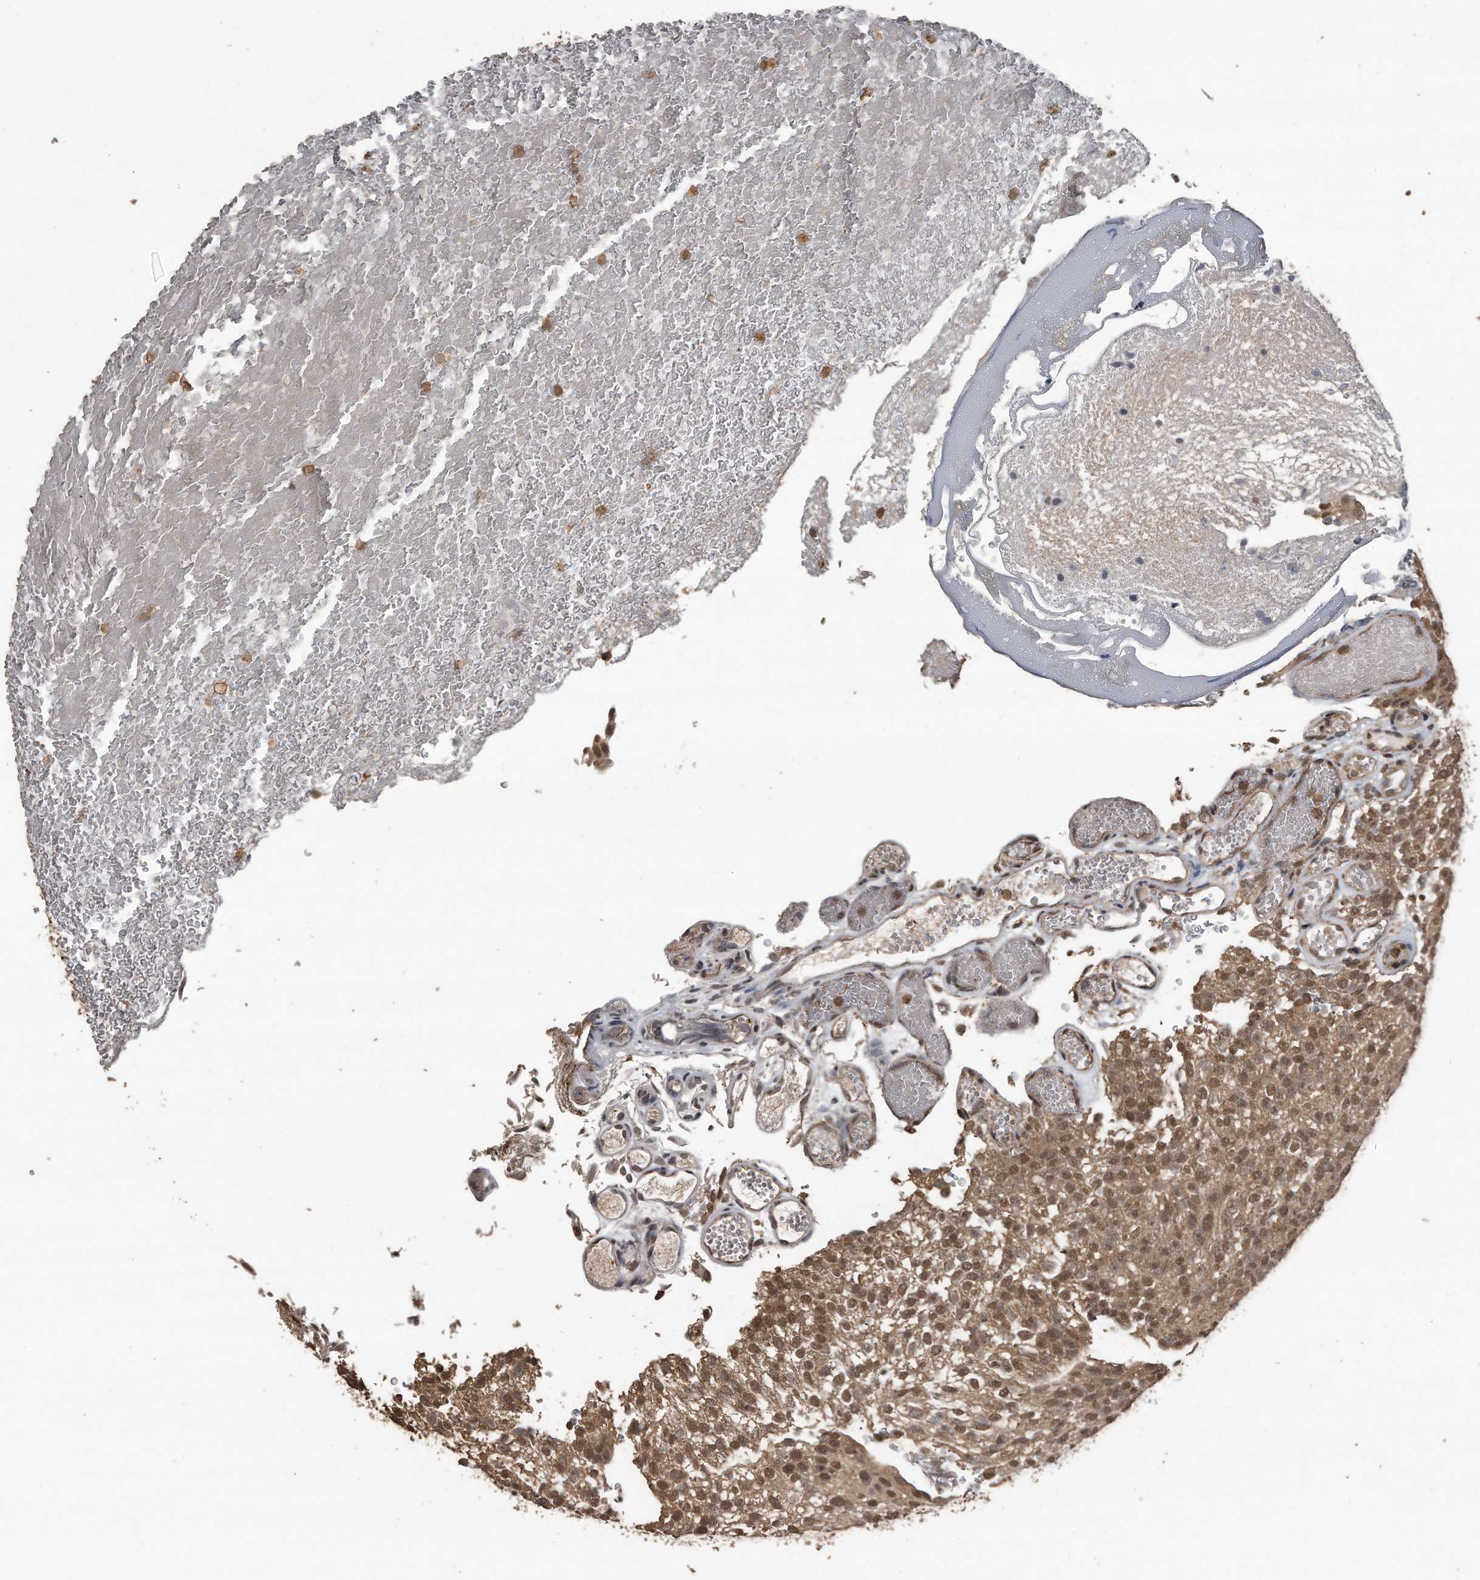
{"staining": {"intensity": "moderate", "quantity": ">75%", "location": "cytoplasmic/membranous,nuclear"}, "tissue": "urothelial cancer", "cell_type": "Tumor cells", "image_type": "cancer", "snomed": [{"axis": "morphology", "description": "Urothelial carcinoma, Low grade"}, {"axis": "topography", "description": "Urinary bladder"}], "caption": "A medium amount of moderate cytoplasmic/membranous and nuclear positivity is present in about >75% of tumor cells in low-grade urothelial carcinoma tissue. Nuclei are stained in blue.", "gene": "CRYZL1", "patient": {"sex": "male", "age": 78}}